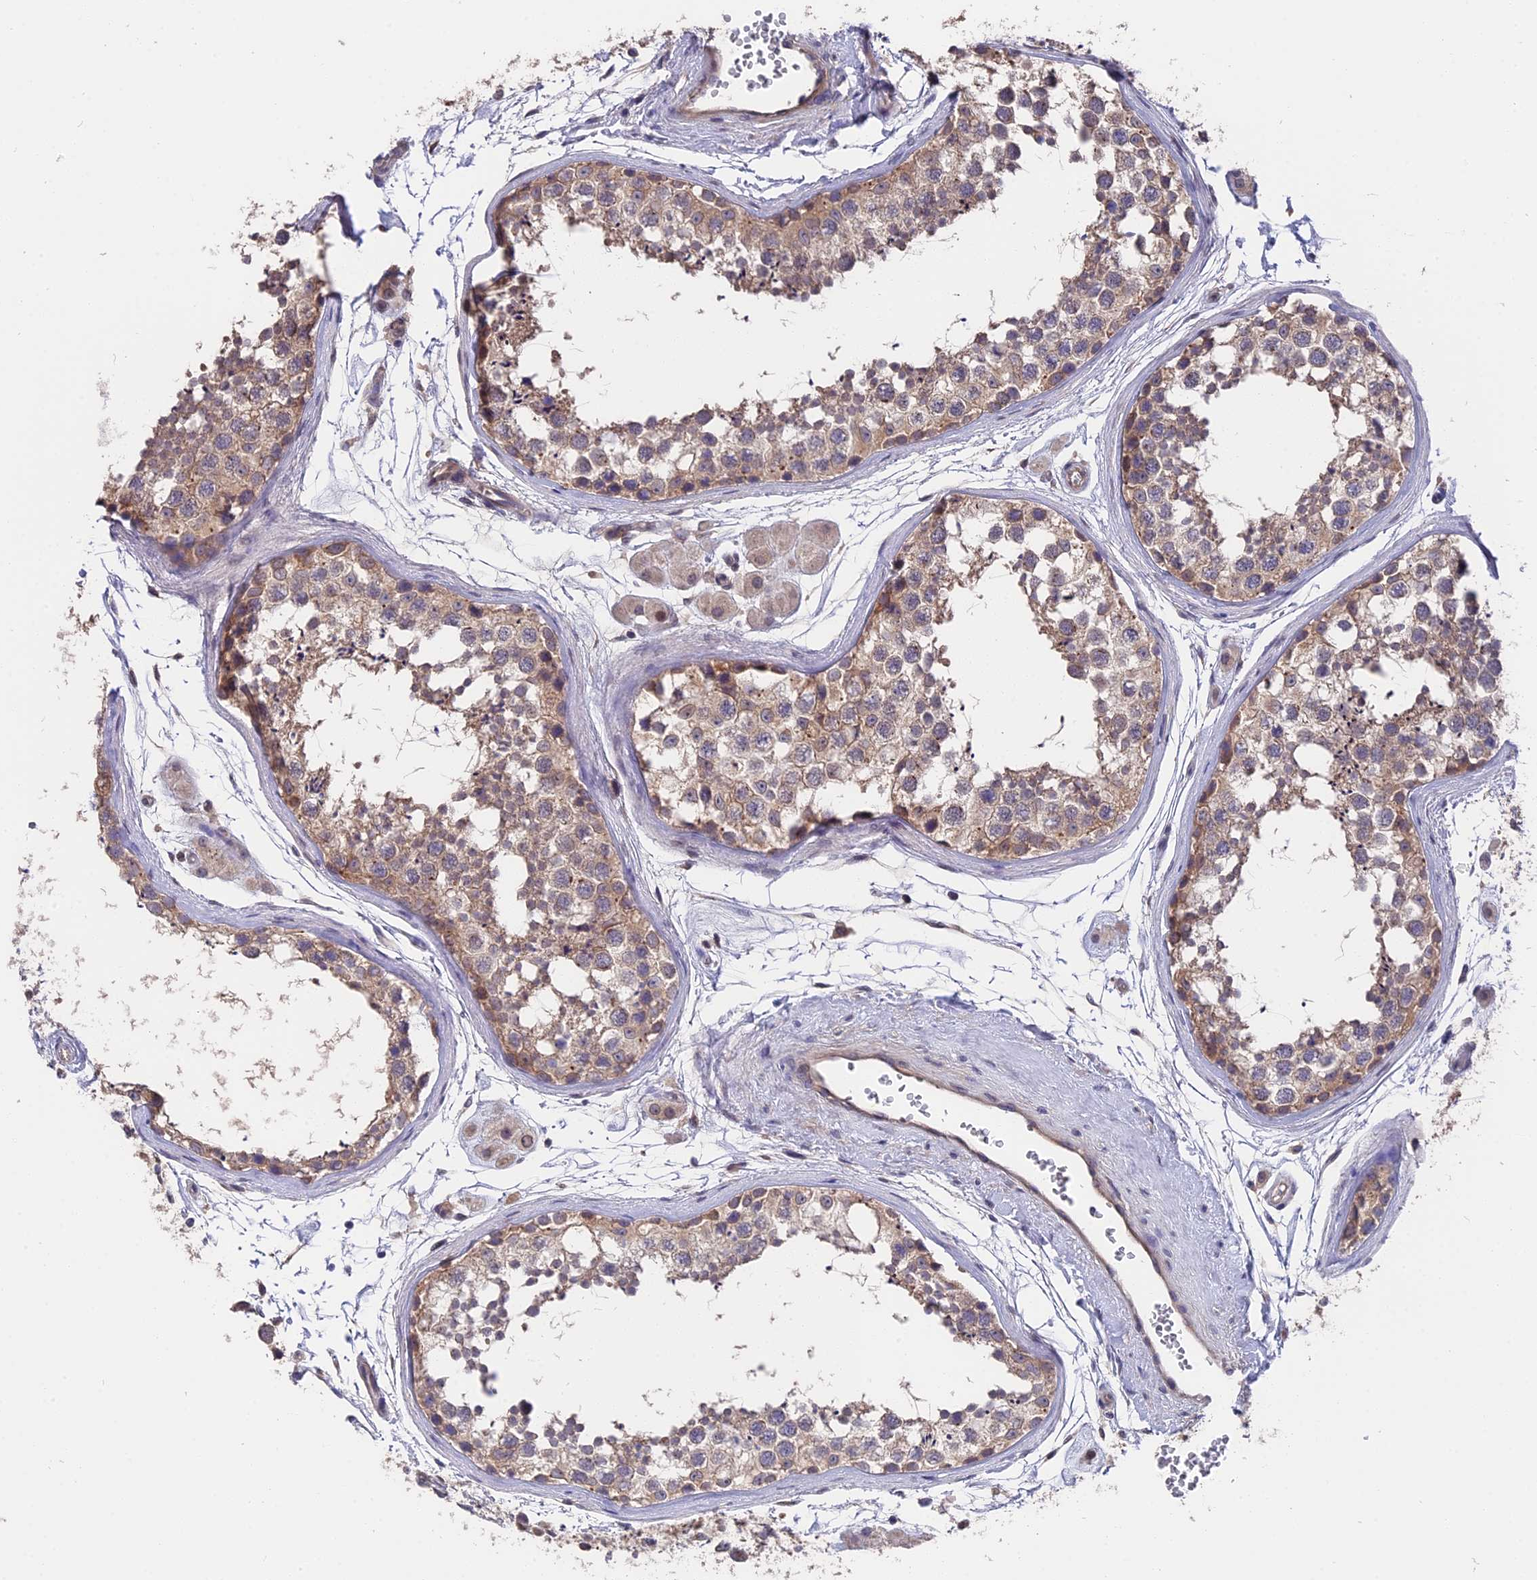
{"staining": {"intensity": "weak", "quantity": ">75%", "location": "cytoplasmic/membranous"}, "tissue": "testis", "cell_type": "Cells in seminiferous ducts", "image_type": "normal", "snomed": [{"axis": "morphology", "description": "Normal tissue, NOS"}, {"axis": "topography", "description": "Testis"}], "caption": "The micrograph demonstrates immunohistochemical staining of unremarkable testis. There is weak cytoplasmic/membranous expression is seen in about >75% of cells in seminiferous ducts.", "gene": "ZCCHC2", "patient": {"sex": "male", "age": 56}}